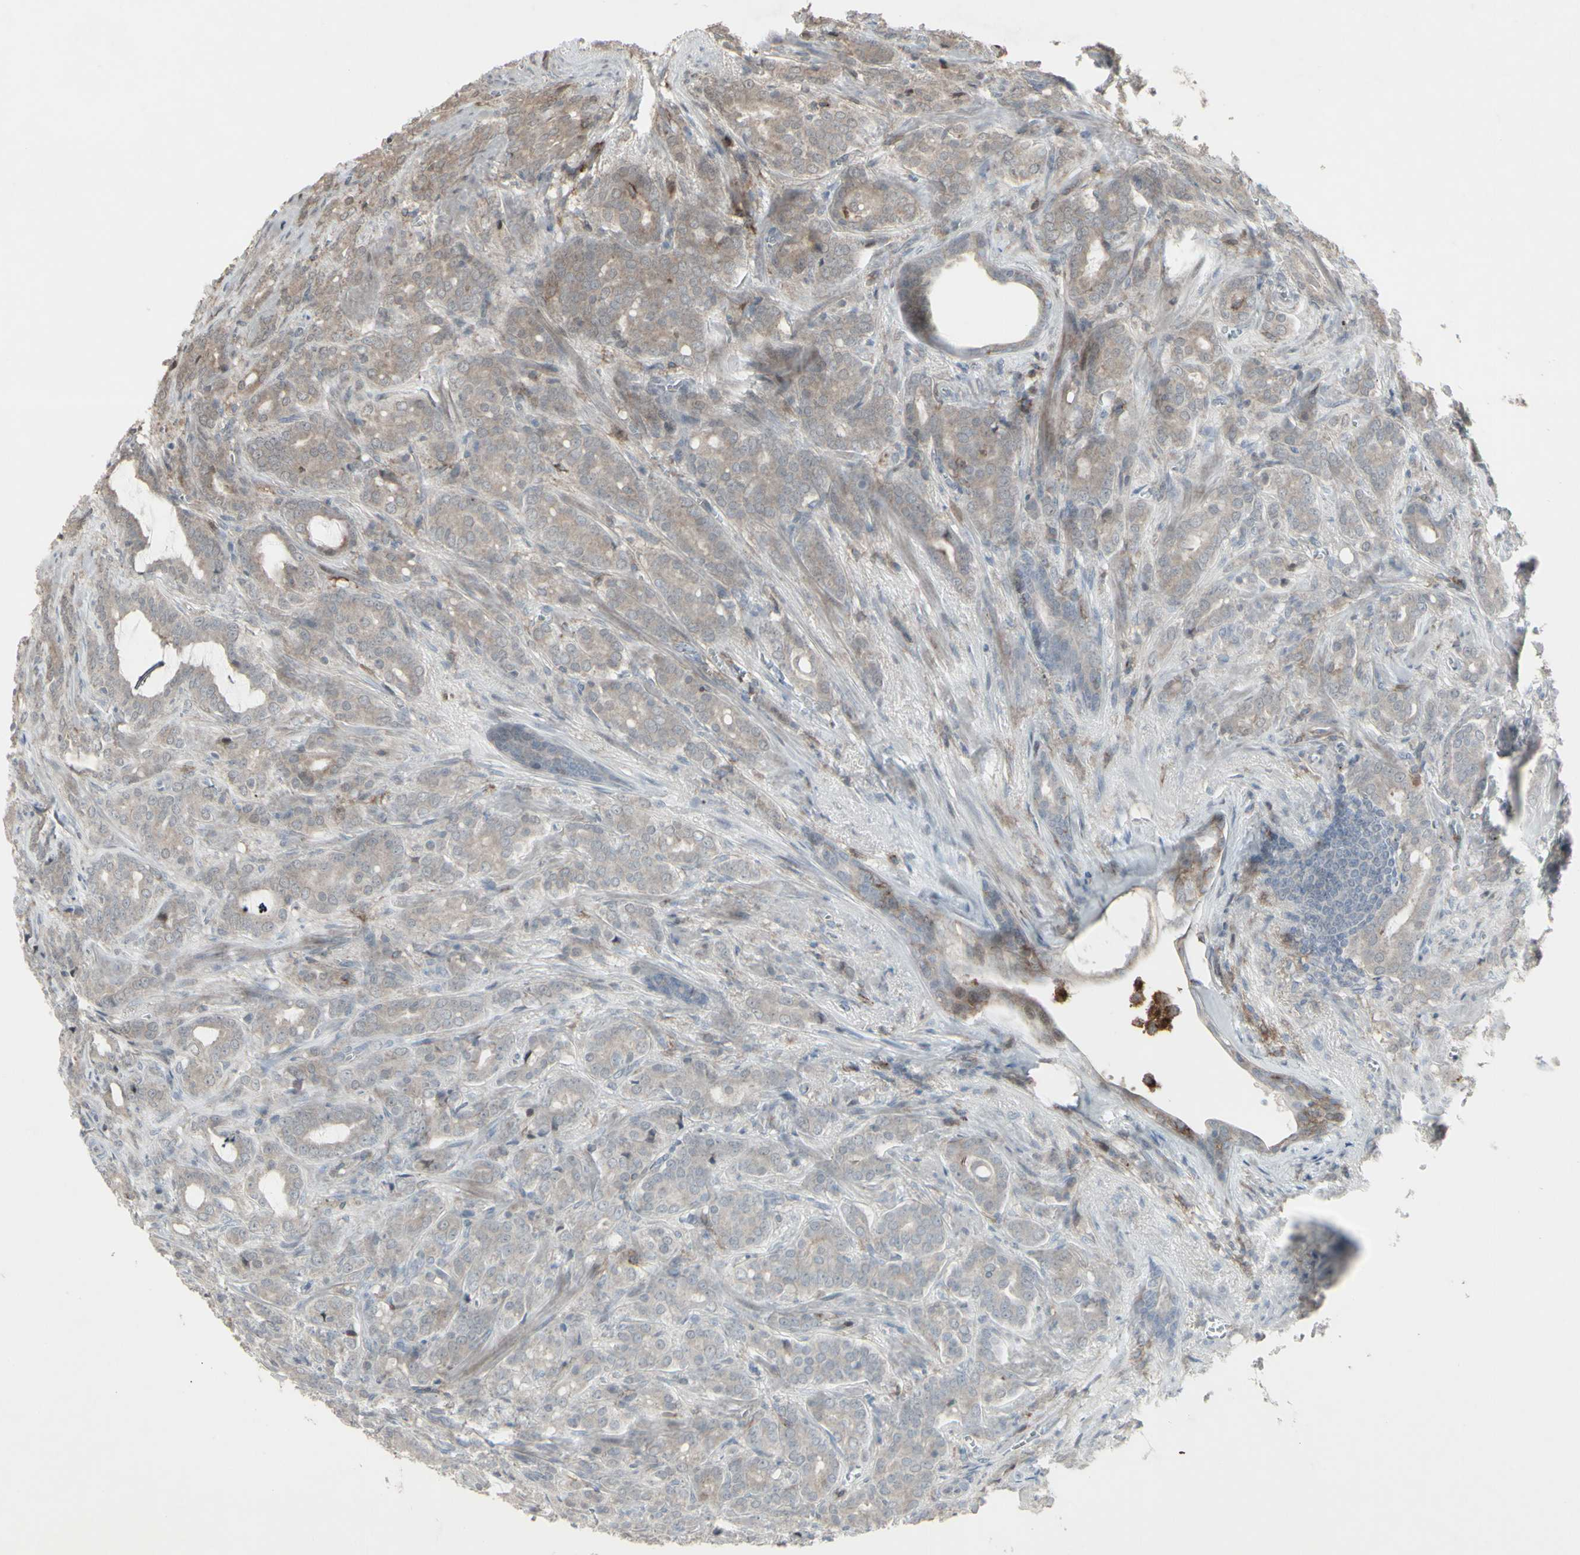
{"staining": {"intensity": "weak", "quantity": ">75%", "location": "cytoplasmic/membranous"}, "tissue": "prostate cancer", "cell_type": "Tumor cells", "image_type": "cancer", "snomed": [{"axis": "morphology", "description": "Adenocarcinoma, High grade"}, {"axis": "topography", "description": "Prostate"}], "caption": "Prostate cancer (adenocarcinoma (high-grade)) was stained to show a protein in brown. There is low levels of weak cytoplasmic/membranous staining in about >75% of tumor cells. (DAB (3,3'-diaminobenzidine) IHC, brown staining for protein, blue staining for nuclei).", "gene": "CD33", "patient": {"sex": "male", "age": 64}}